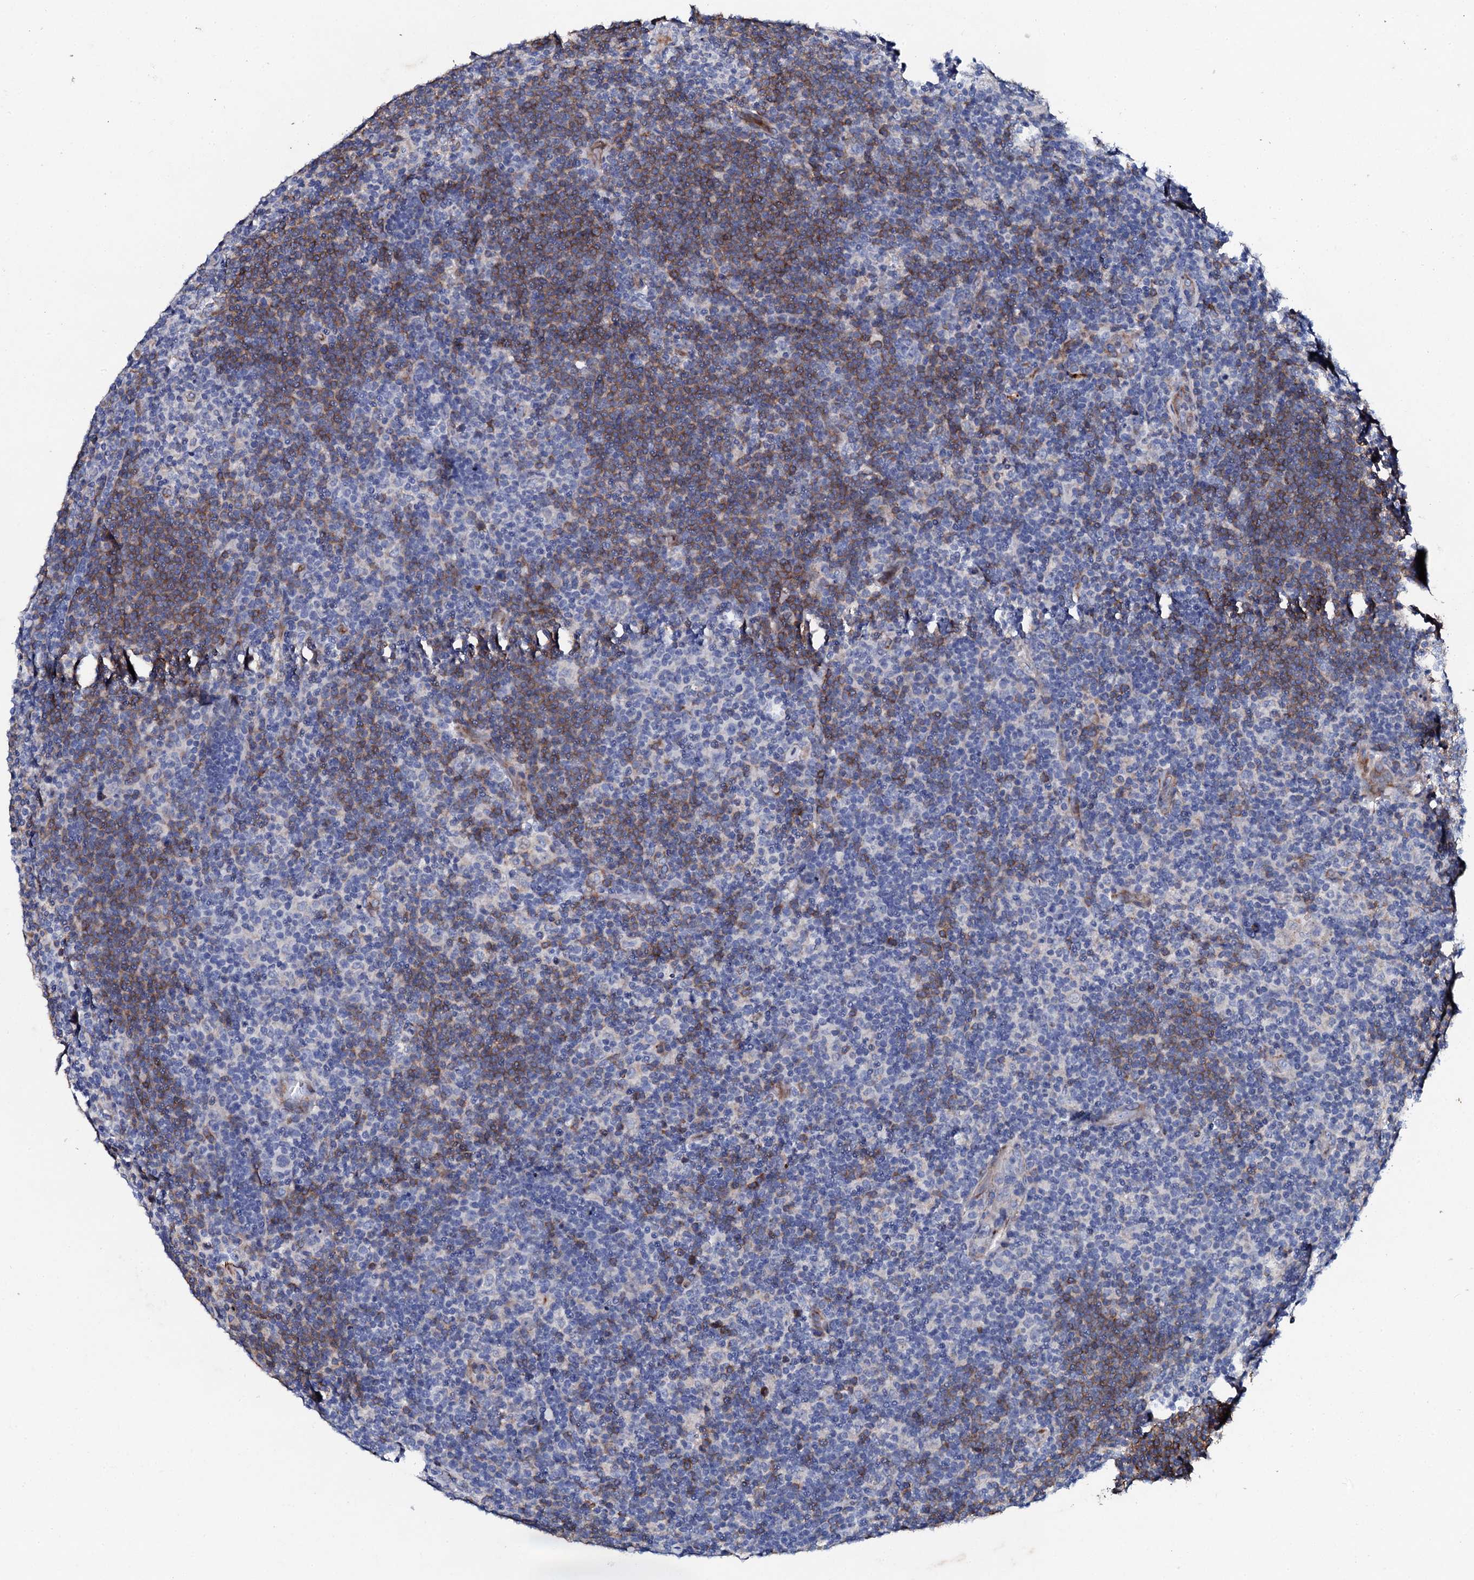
{"staining": {"intensity": "negative", "quantity": "none", "location": "none"}, "tissue": "lymphoma", "cell_type": "Tumor cells", "image_type": "cancer", "snomed": [{"axis": "morphology", "description": "Hodgkin's disease, NOS"}, {"axis": "topography", "description": "Lymph node"}], "caption": "The image exhibits no staining of tumor cells in Hodgkin's disease. (DAB immunohistochemistry with hematoxylin counter stain).", "gene": "DBX1", "patient": {"sex": "female", "age": 57}}